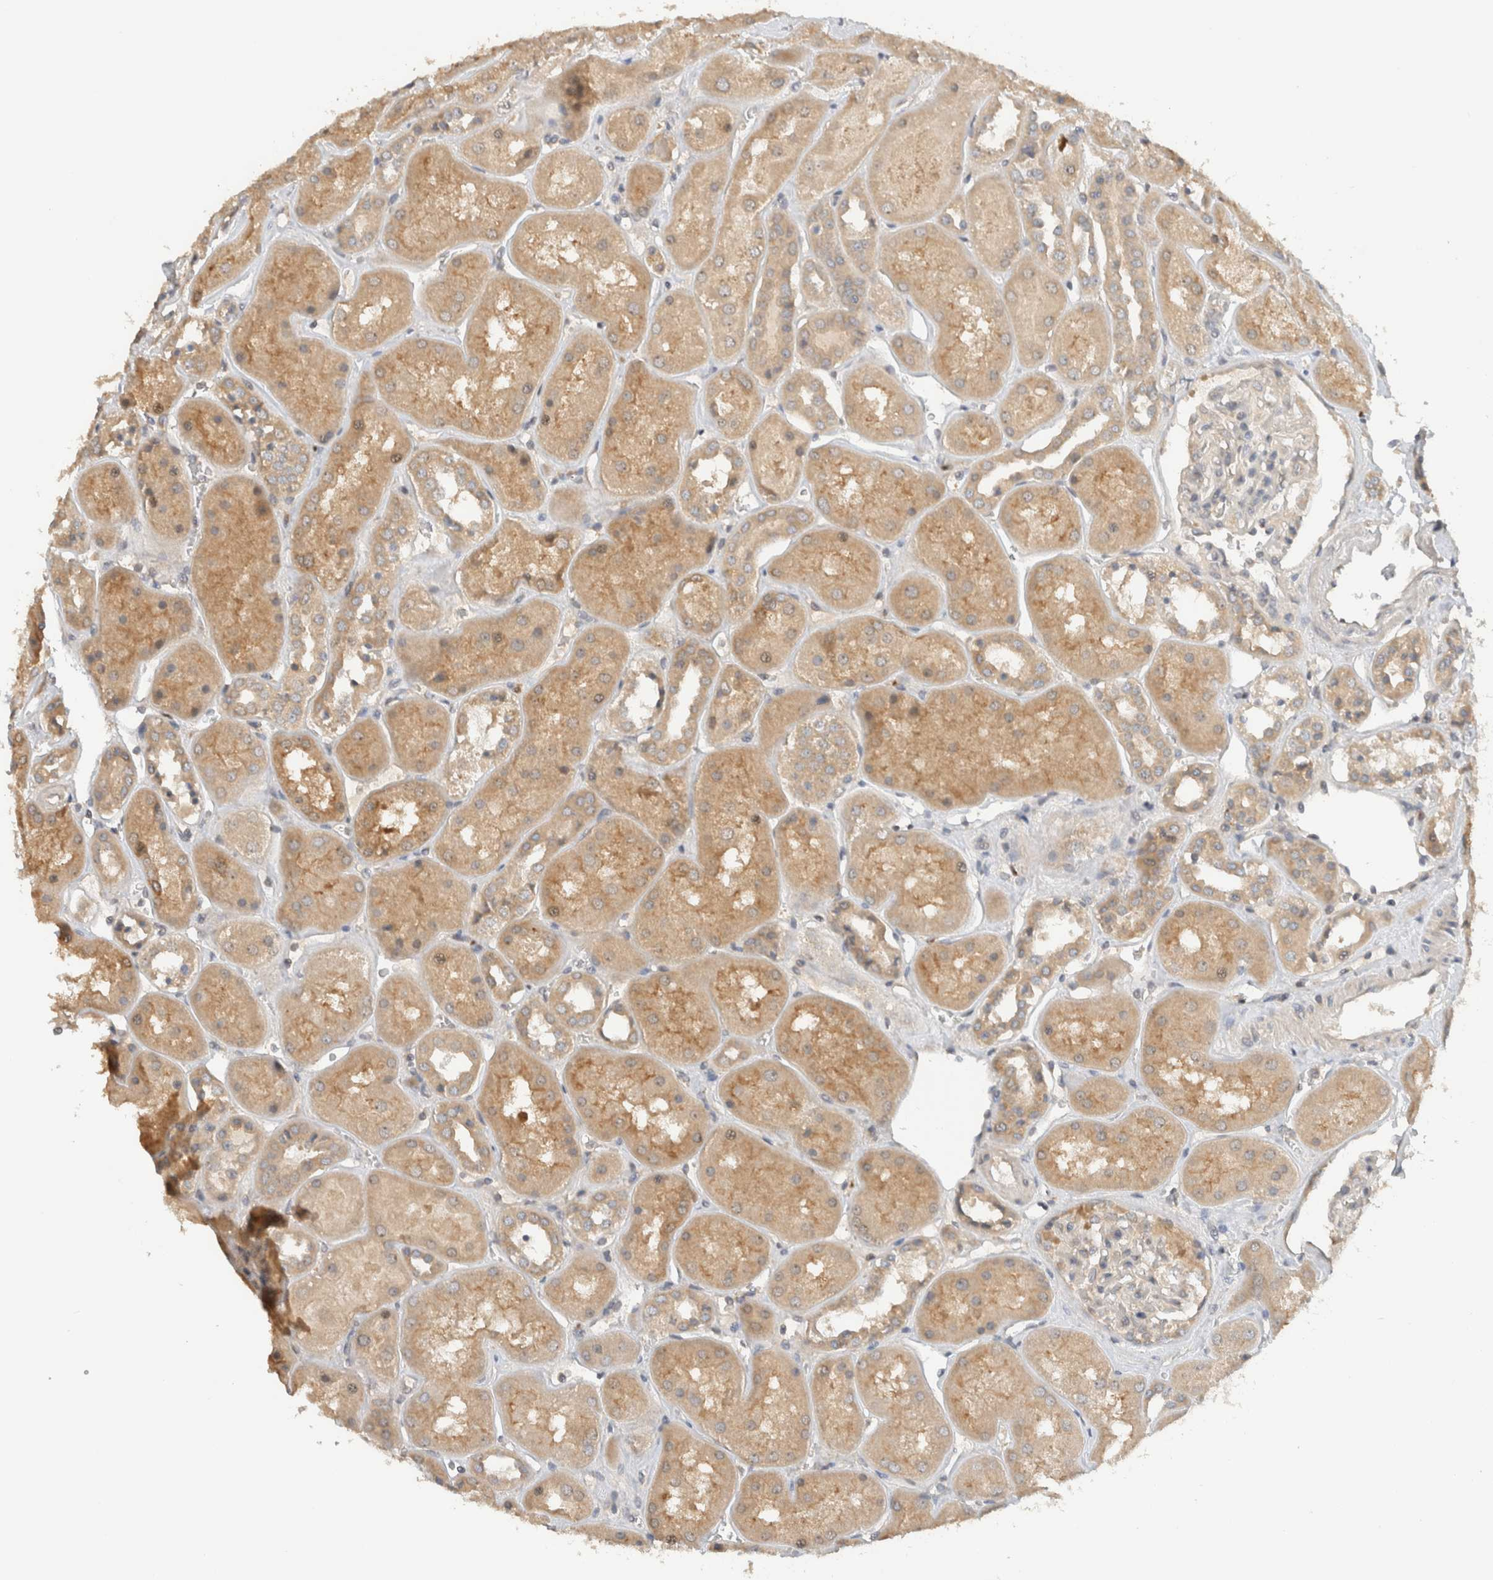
{"staining": {"intensity": "moderate", "quantity": "25%-75%", "location": "cytoplasmic/membranous"}, "tissue": "kidney", "cell_type": "Cells in glomeruli", "image_type": "normal", "snomed": [{"axis": "morphology", "description": "Normal tissue, NOS"}, {"axis": "topography", "description": "Kidney"}], "caption": "Kidney stained with a brown dye demonstrates moderate cytoplasmic/membranous positive staining in about 25%-75% of cells in glomeruli.", "gene": "PUM1", "patient": {"sex": "male", "age": 70}}